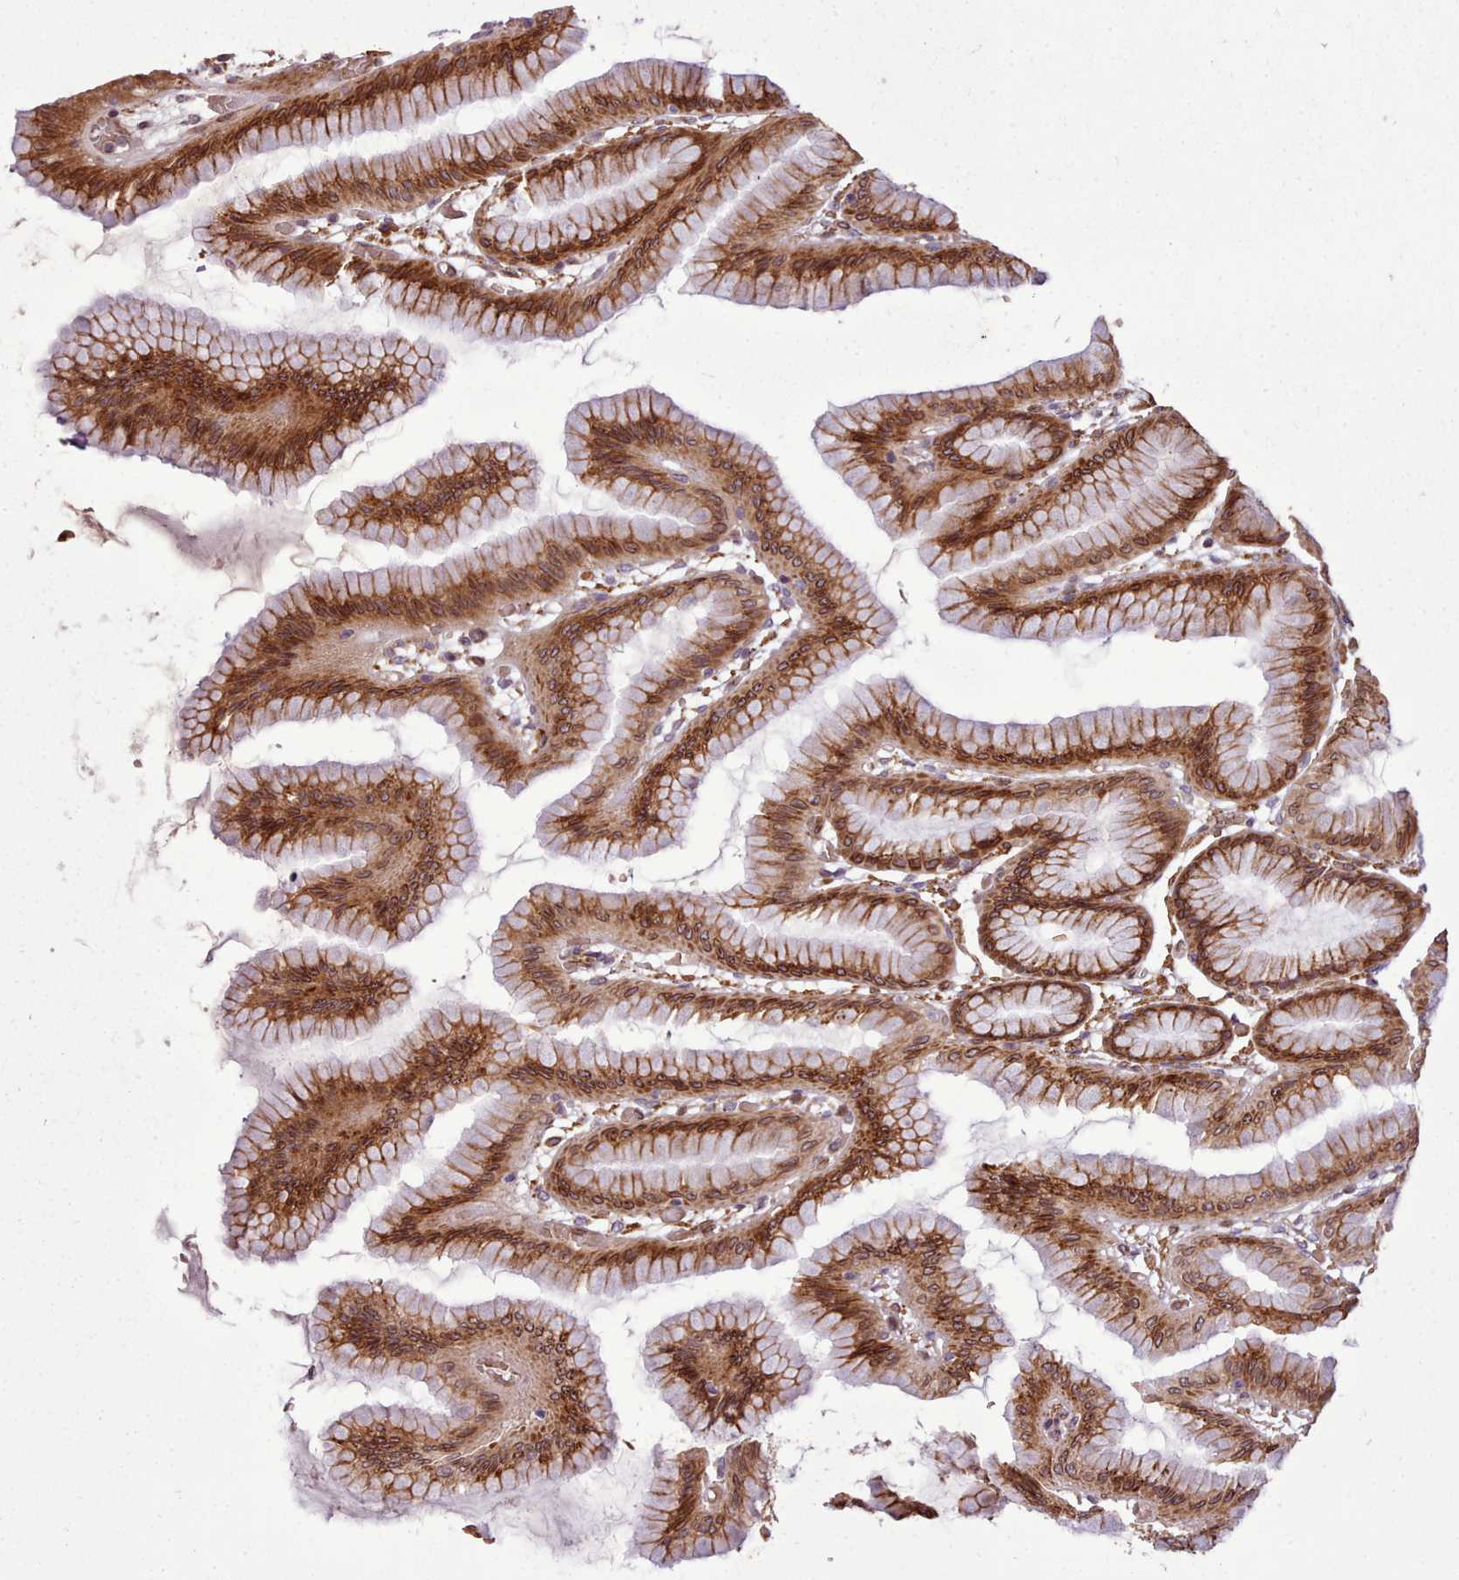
{"staining": {"intensity": "strong", "quantity": "25%-75%", "location": "cytoplasmic/membranous,nuclear"}, "tissue": "stomach", "cell_type": "Glandular cells", "image_type": "normal", "snomed": [{"axis": "morphology", "description": "Normal tissue, NOS"}, {"axis": "morphology", "description": "Adenocarcinoma, NOS"}, {"axis": "morphology", "description": "Adenocarcinoma, High grade"}, {"axis": "topography", "description": "Stomach, upper"}, {"axis": "topography", "description": "Stomach"}], "caption": "Normal stomach reveals strong cytoplasmic/membranous,nuclear staining in approximately 25%-75% of glandular cells Nuclei are stained in blue..", "gene": "CABP1", "patient": {"sex": "female", "age": 65}}